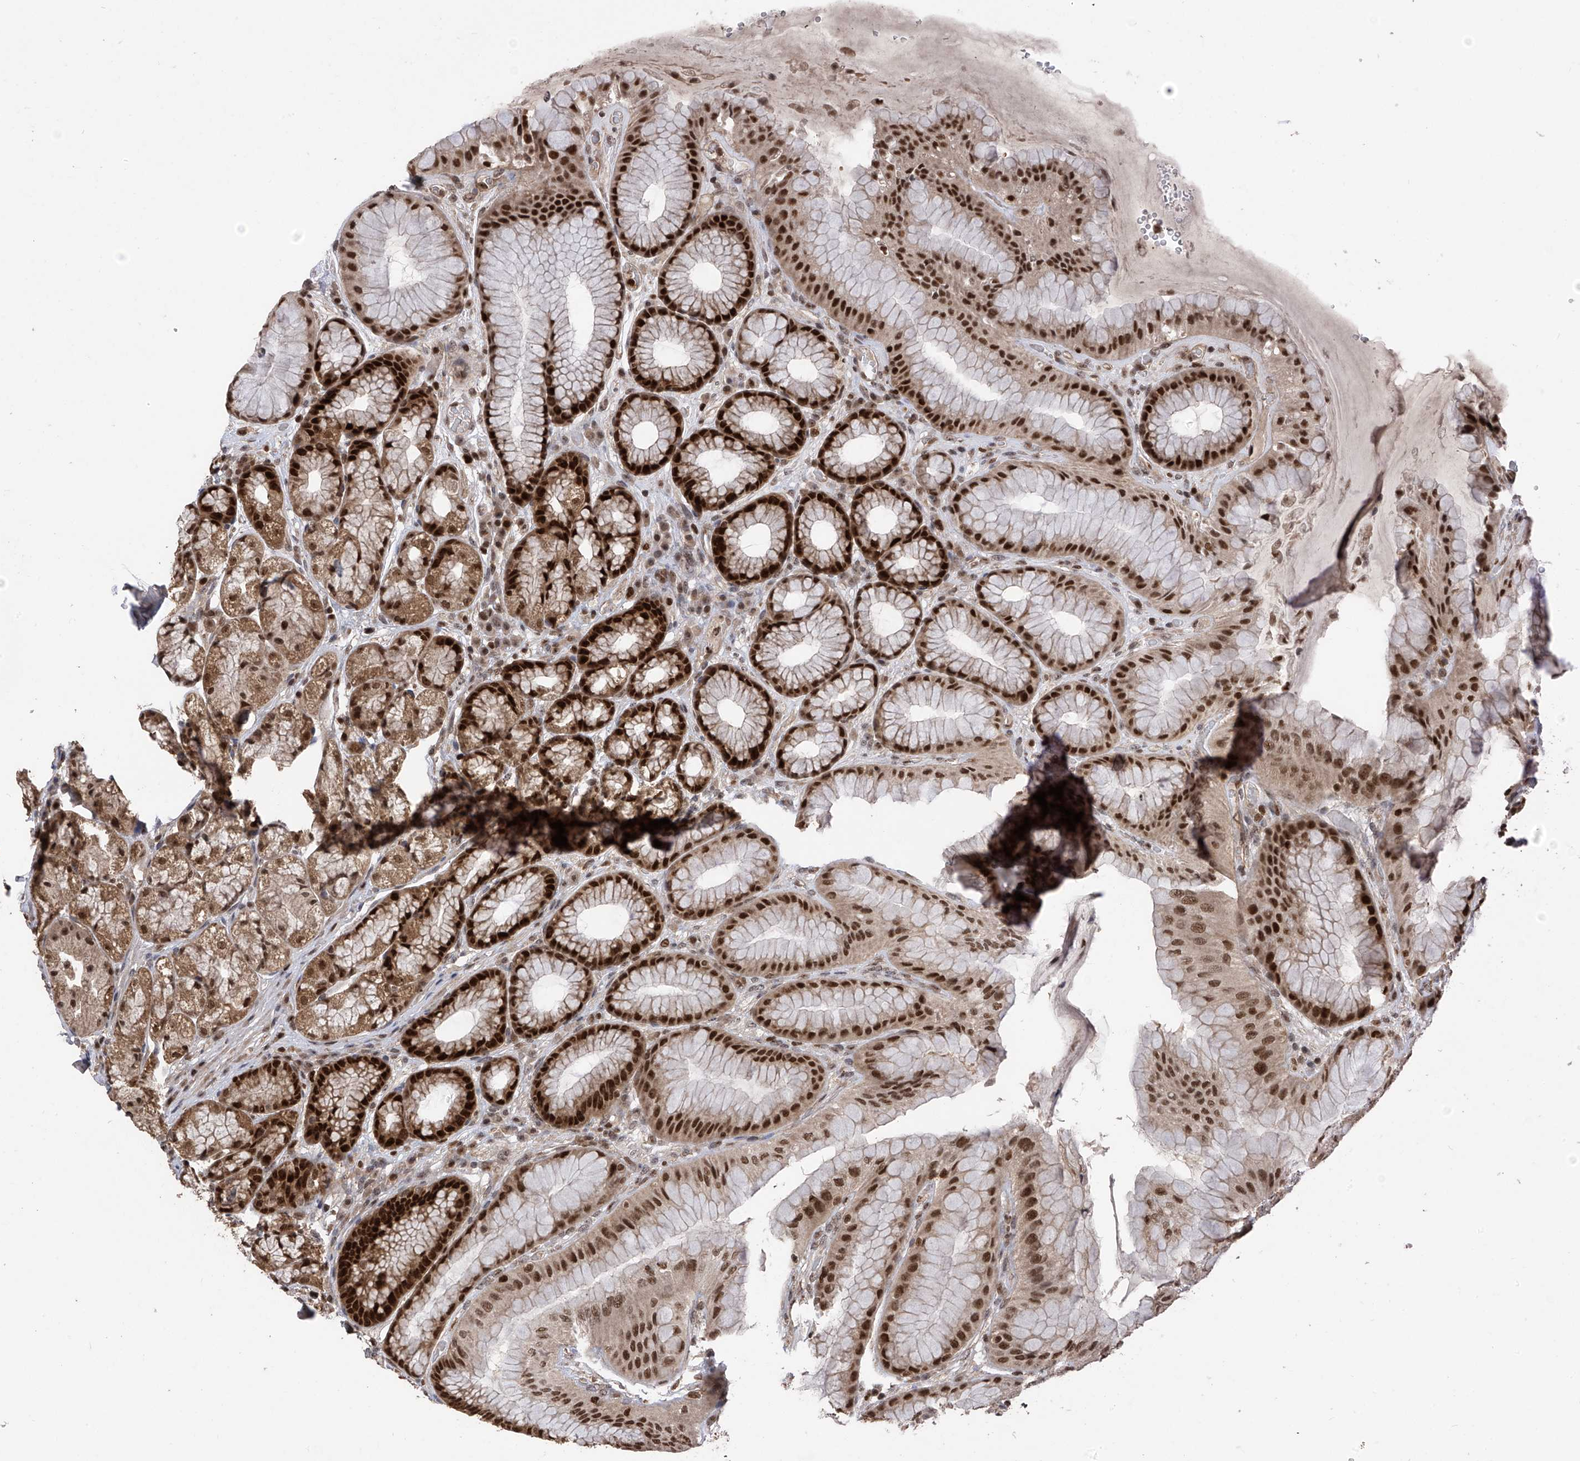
{"staining": {"intensity": "strong", "quantity": ">75%", "location": "cytoplasmic/membranous,nuclear"}, "tissue": "stomach", "cell_type": "Glandular cells", "image_type": "normal", "snomed": [{"axis": "morphology", "description": "Normal tissue, NOS"}, {"axis": "topography", "description": "Stomach"}], "caption": "This is a histology image of immunohistochemistry (IHC) staining of benign stomach, which shows strong expression in the cytoplasmic/membranous,nuclear of glandular cells.", "gene": "DNAJC9", "patient": {"sex": "male", "age": 57}}